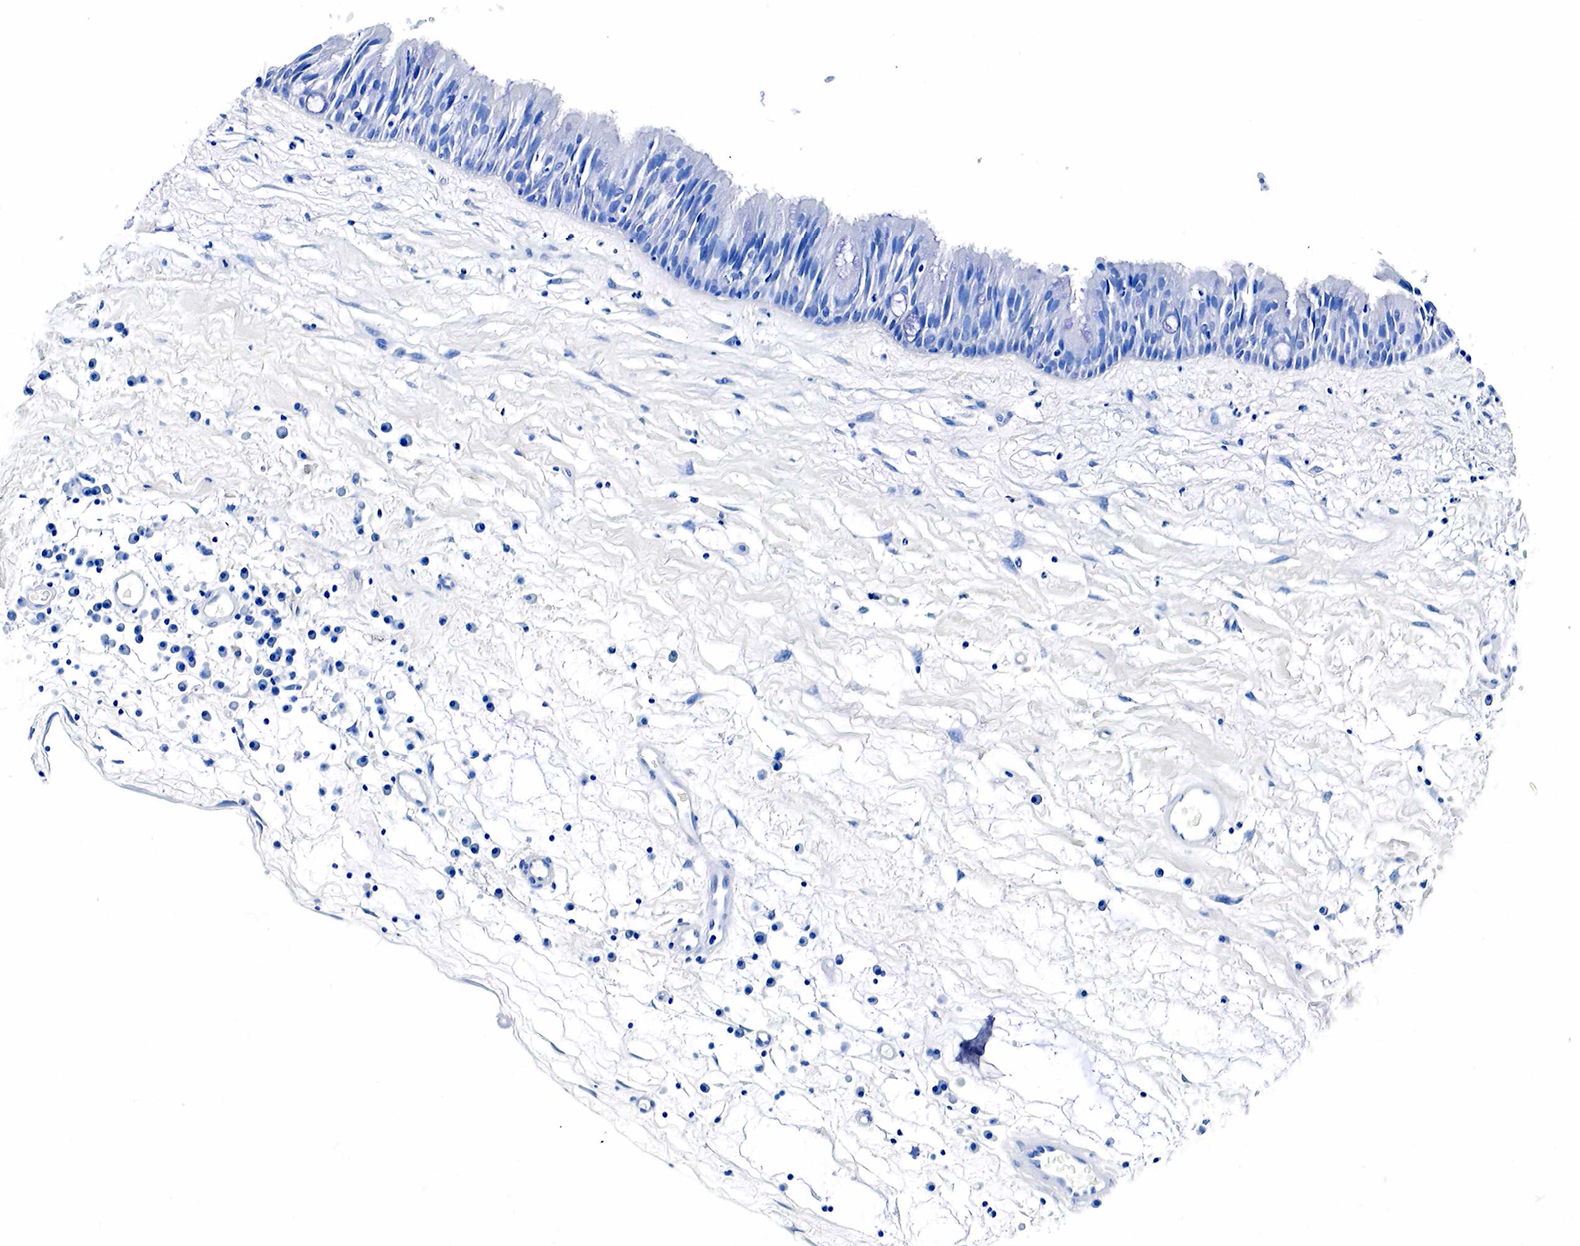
{"staining": {"intensity": "negative", "quantity": "none", "location": "none"}, "tissue": "nasopharynx", "cell_type": "Respiratory epithelial cells", "image_type": "normal", "snomed": [{"axis": "morphology", "description": "Normal tissue, NOS"}, {"axis": "topography", "description": "Nasopharynx"}], "caption": "The photomicrograph demonstrates no staining of respiratory epithelial cells in normal nasopharynx. (DAB (3,3'-diaminobenzidine) immunohistochemistry (IHC) with hematoxylin counter stain).", "gene": "GAST", "patient": {"sex": "male", "age": 13}}